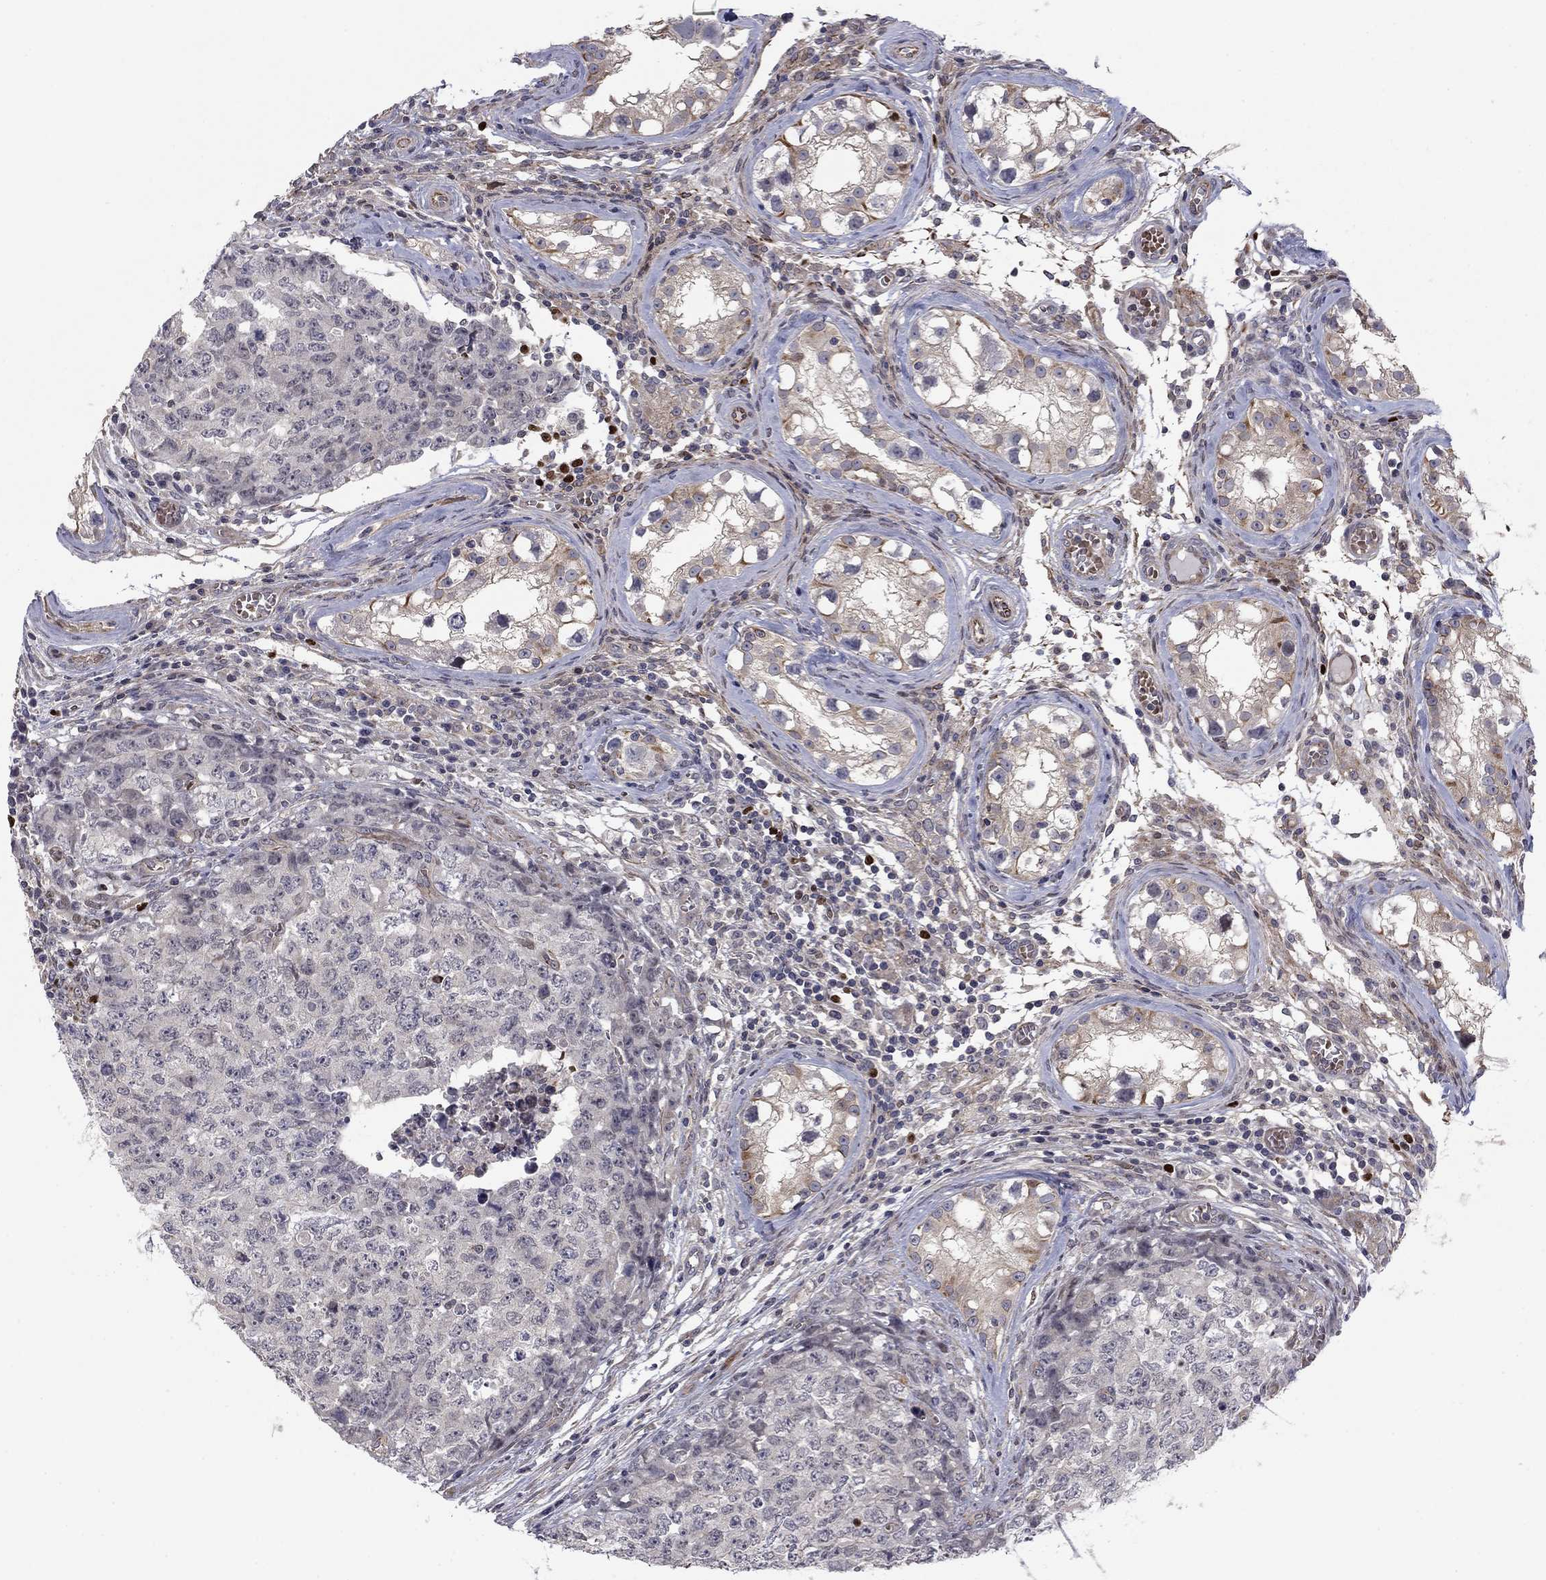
{"staining": {"intensity": "negative", "quantity": "none", "location": "none"}, "tissue": "testis cancer", "cell_type": "Tumor cells", "image_type": "cancer", "snomed": [{"axis": "morphology", "description": "Carcinoma, Embryonal, NOS"}, {"axis": "topography", "description": "Testis"}], "caption": "Tumor cells are negative for protein expression in human testis cancer.", "gene": "BCL11A", "patient": {"sex": "male", "age": 23}}